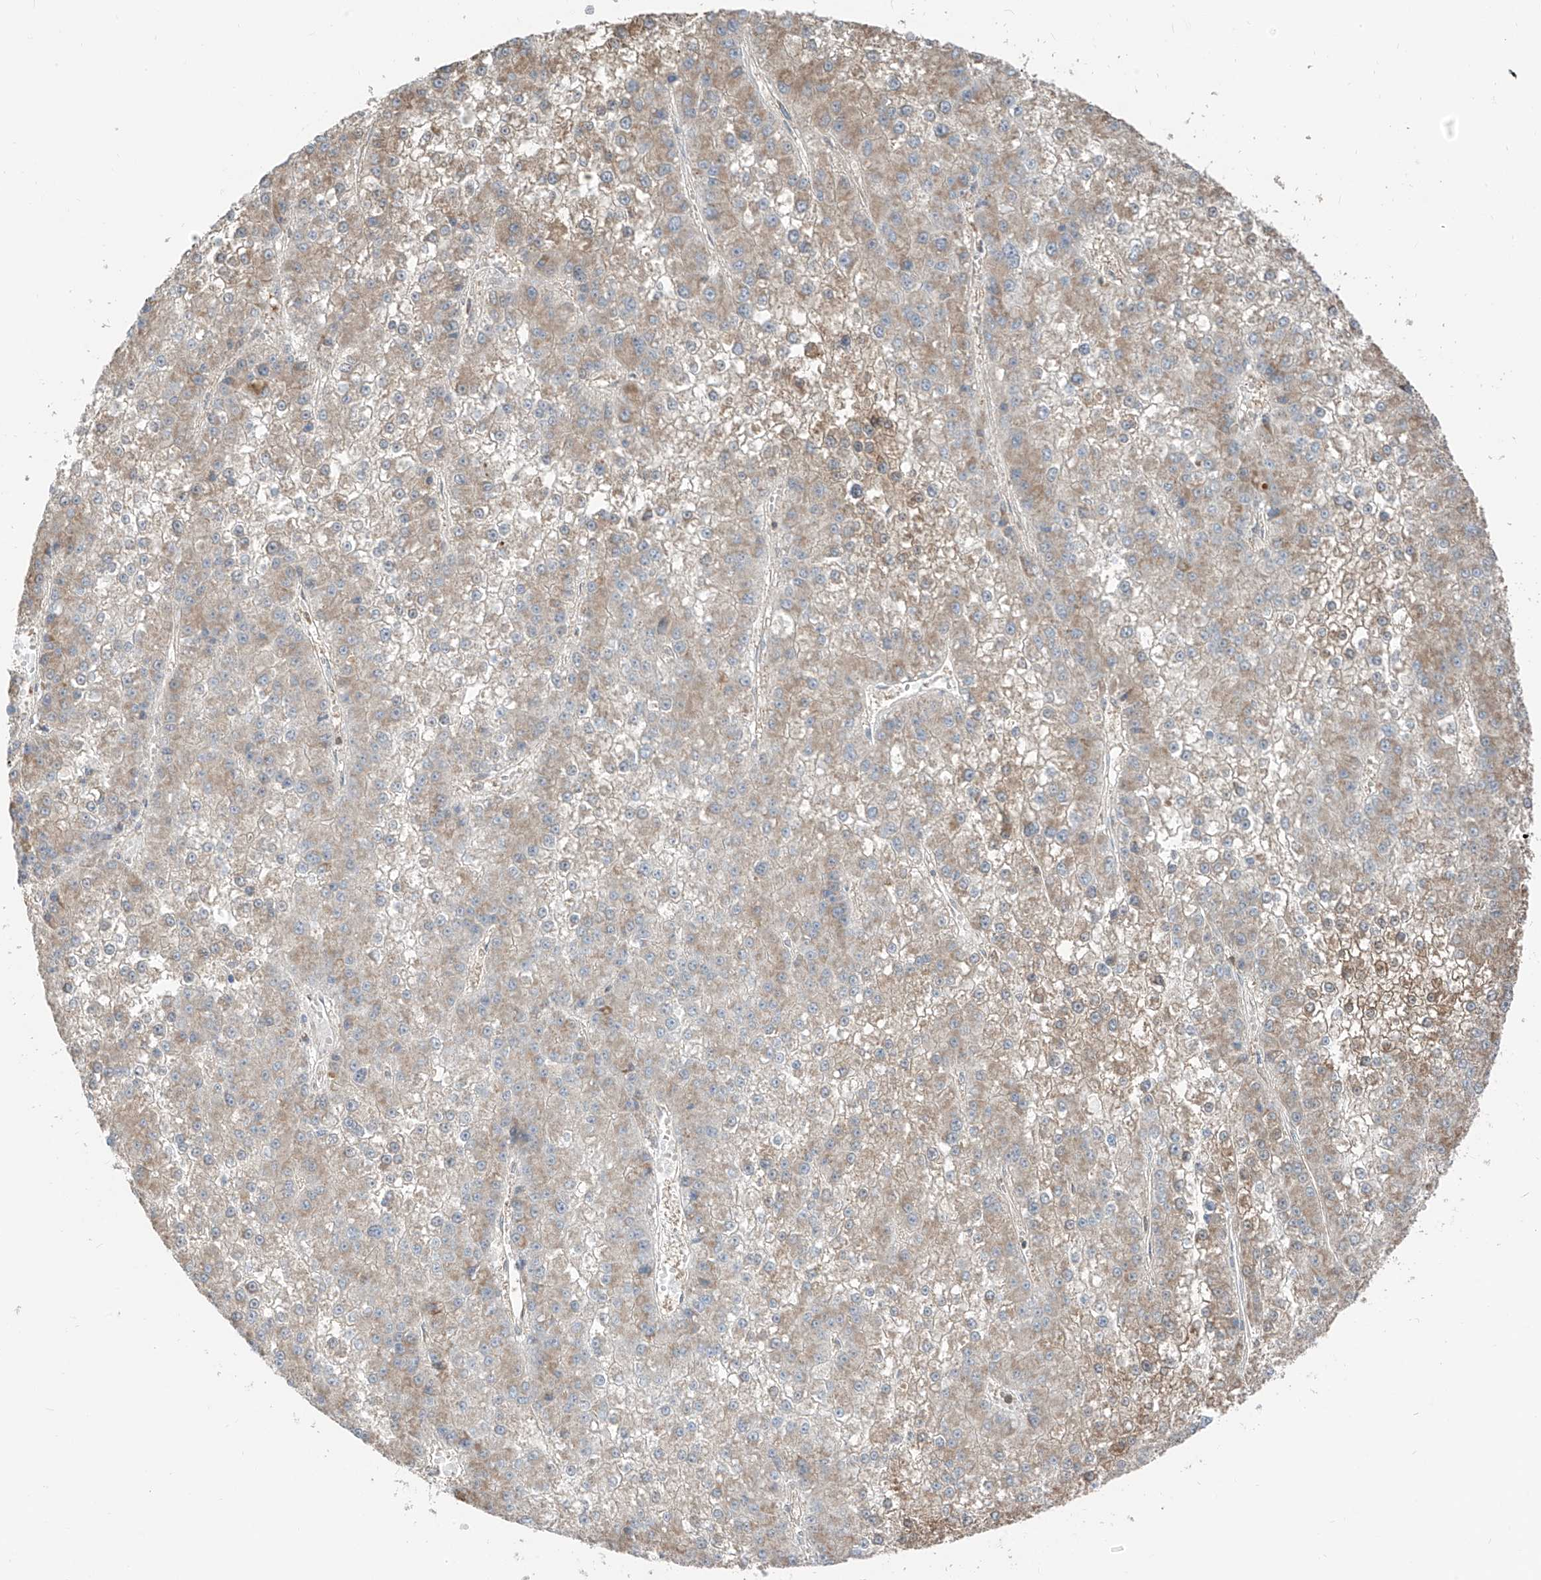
{"staining": {"intensity": "weak", "quantity": "25%-75%", "location": "cytoplasmic/membranous"}, "tissue": "liver cancer", "cell_type": "Tumor cells", "image_type": "cancer", "snomed": [{"axis": "morphology", "description": "Carcinoma, Hepatocellular, NOS"}, {"axis": "topography", "description": "Liver"}], "caption": "This is a micrograph of immunohistochemistry staining of liver hepatocellular carcinoma, which shows weak expression in the cytoplasmic/membranous of tumor cells.", "gene": "ETHE1", "patient": {"sex": "female", "age": 73}}